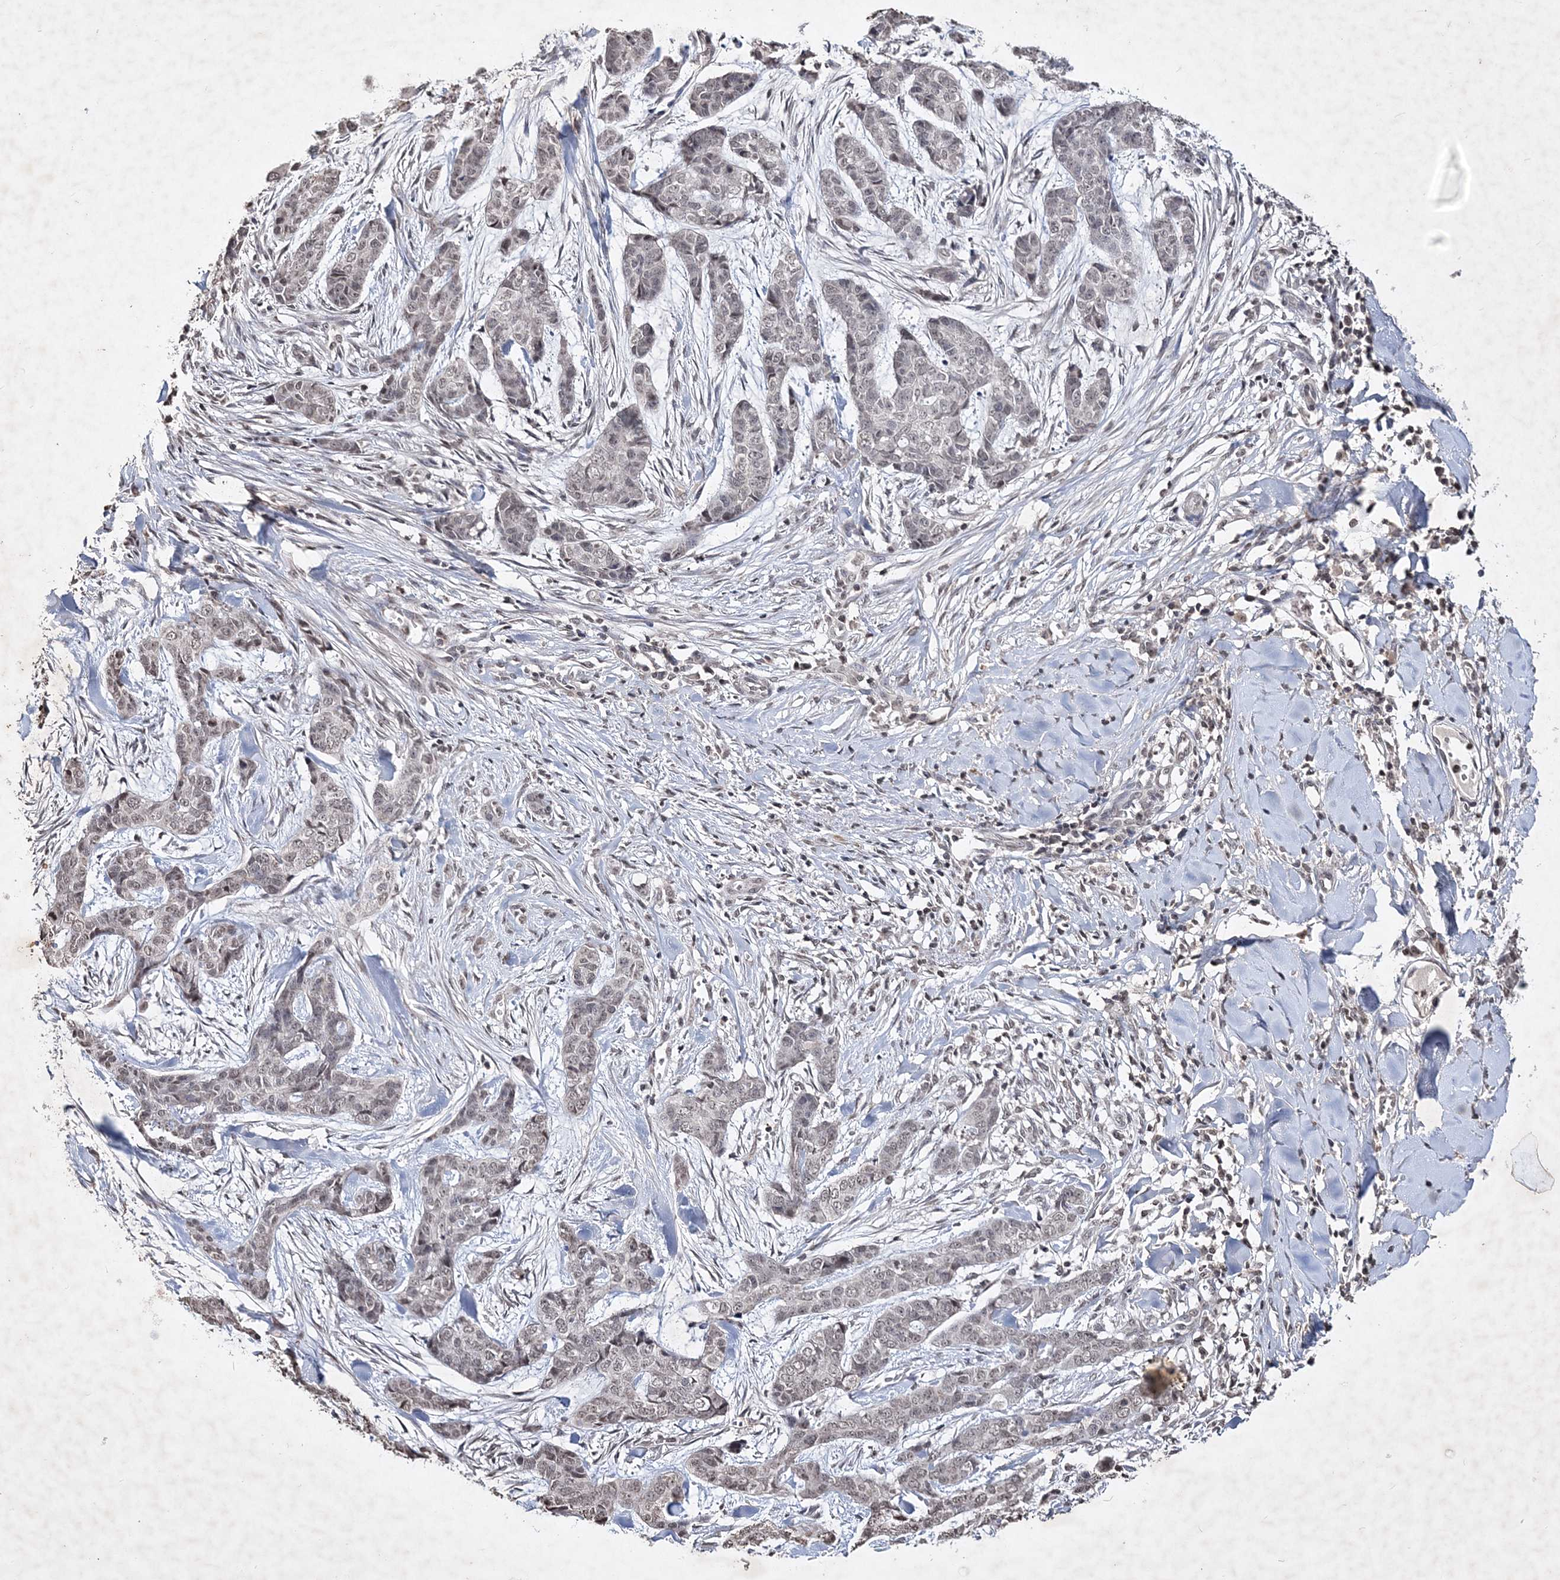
{"staining": {"intensity": "weak", "quantity": "25%-75%", "location": "nuclear"}, "tissue": "skin cancer", "cell_type": "Tumor cells", "image_type": "cancer", "snomed": [{"axis": "morphology", "description": "Basal cell carcinoma"}, {"axis": "topography", "description": "Skin"}], "caption": "A brown stain labels weak nuclear expression of a protein in human skin cancer (basal cell carcinoma) tumor cells.", "gene": "SOWAHB", "patient": {"sex": "female", "age": 64}}